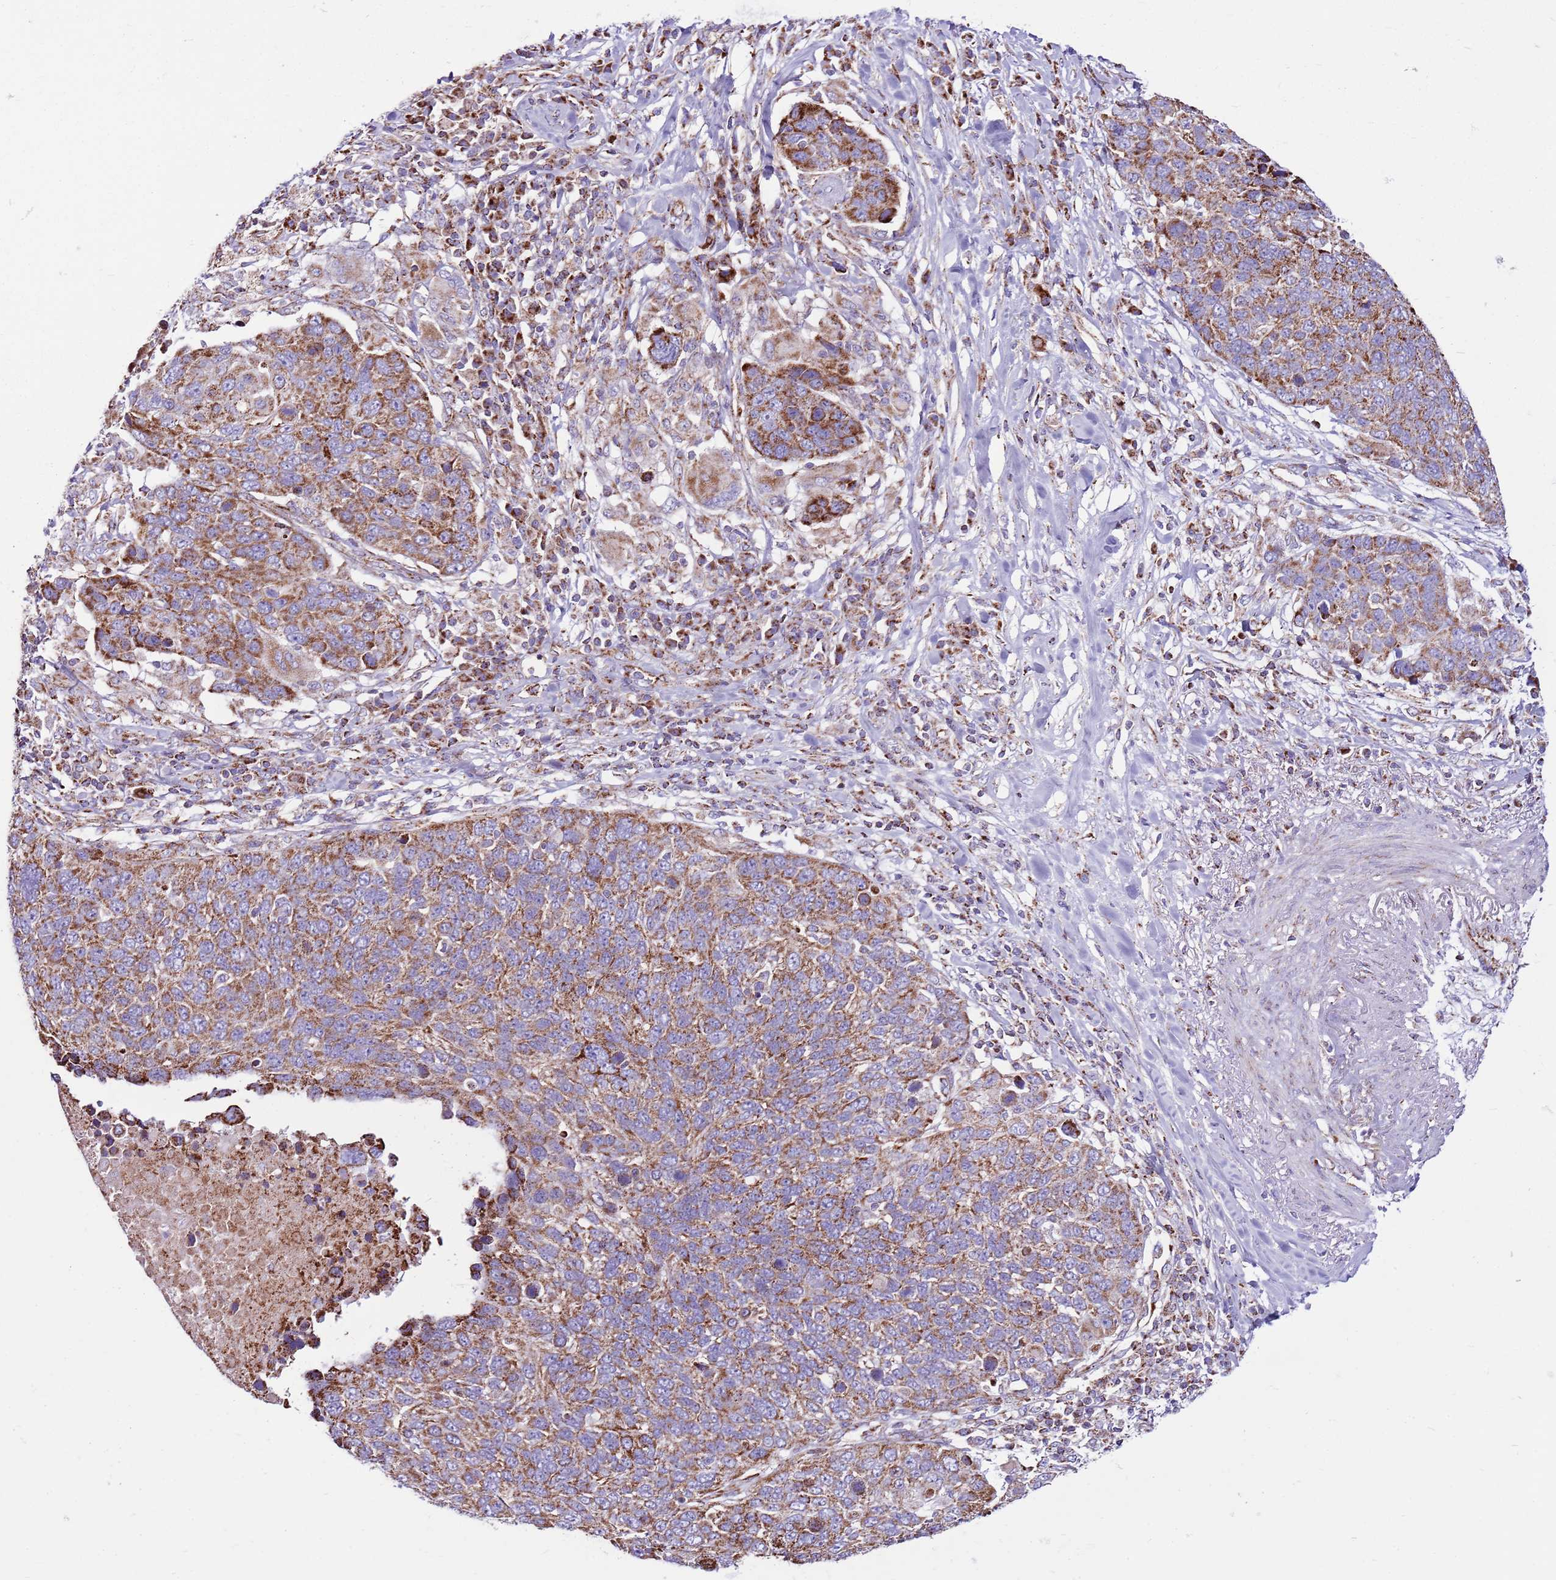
{"staining": {"intensity": "moderate", "quantity": ">75%", "location": "cytoplasmic/membranous"}, "tissue": "lung cancer", "cell_type": "Tumor cells", "image_type": "cancer", "snomed": [{"axis": "morphology", "description": "Normal tissue, NOS"}, {"axis": "morphology", "description": "Squamous cell carcinoma, NOS"}, {"axis": "topography", "description": "Lymph node"}, {"axis": "topography", "description": "Lung"}], "caption": "Lung cancer (squamous cell carcinoma) tissue reveals moderate cytoplasmic/membranous staining in about >75% of tumor cells (Stains: DAB in brown, nuclei in blue, Microscopy: brightfield microscopy at high magnification).", "gene": "HECTD4", "patient": {"sex": "male", "age": 66}}